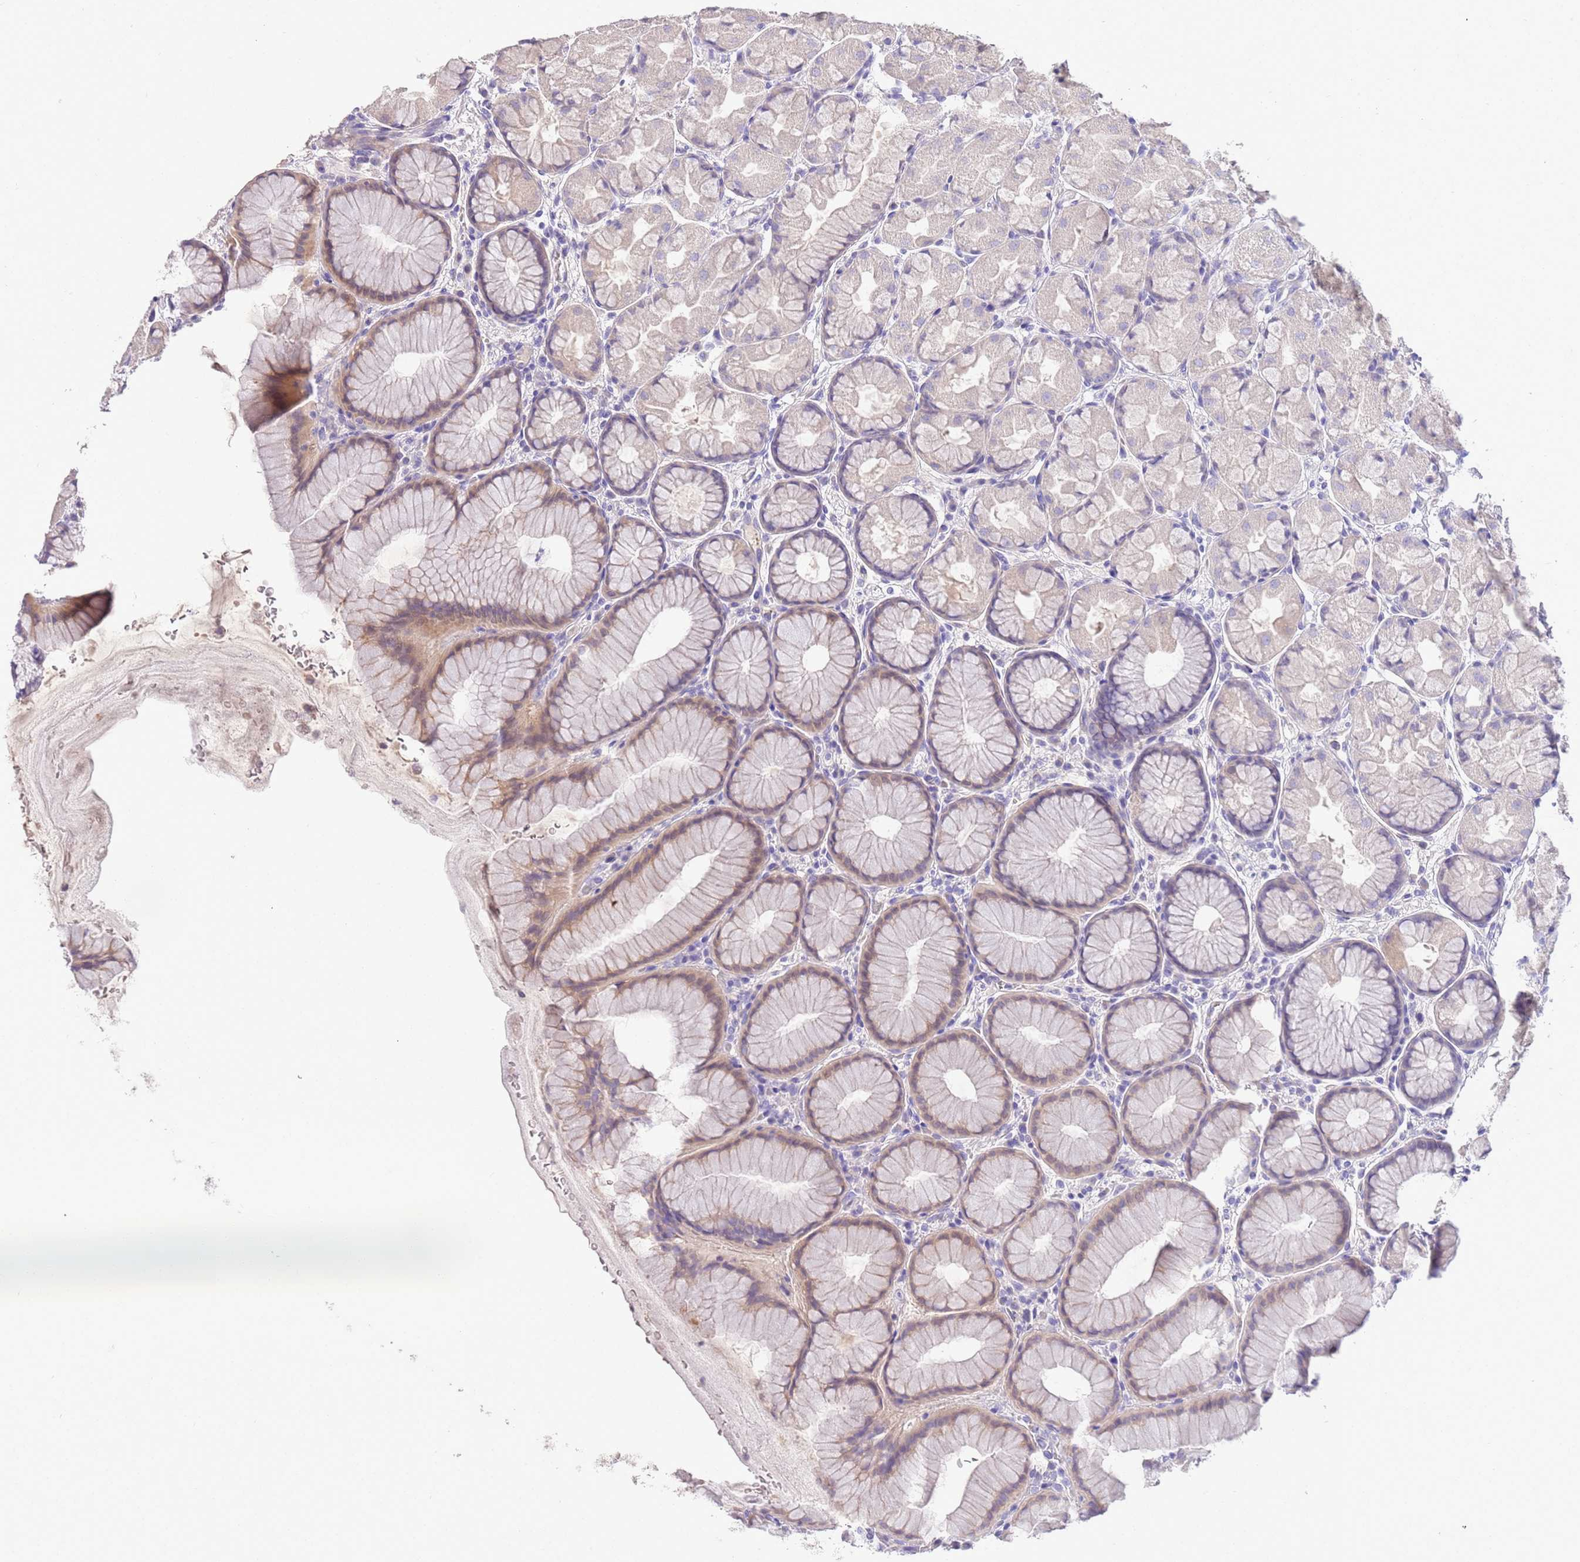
{"staining": {"intensity": "weak", "quantity": "<25%", "location": "cytoplasmic/membranous"}, "tissue": "stomach", "cell_type": "Glandular cells", "image_type": "normal", "snomed": [{"axis": "morphology", "description": "Normal tissue, NOS"}, {"axis": "topography", "description": "Stomach"}], "caption": "Immunohistochemical staining of benign human stomach displays no significant expression in glandular cells. (Brightfield microscopy of DAB IHC at high magnification).", "gene": "SFTPA1", "patient": {"sex": "male", "age": 57}}